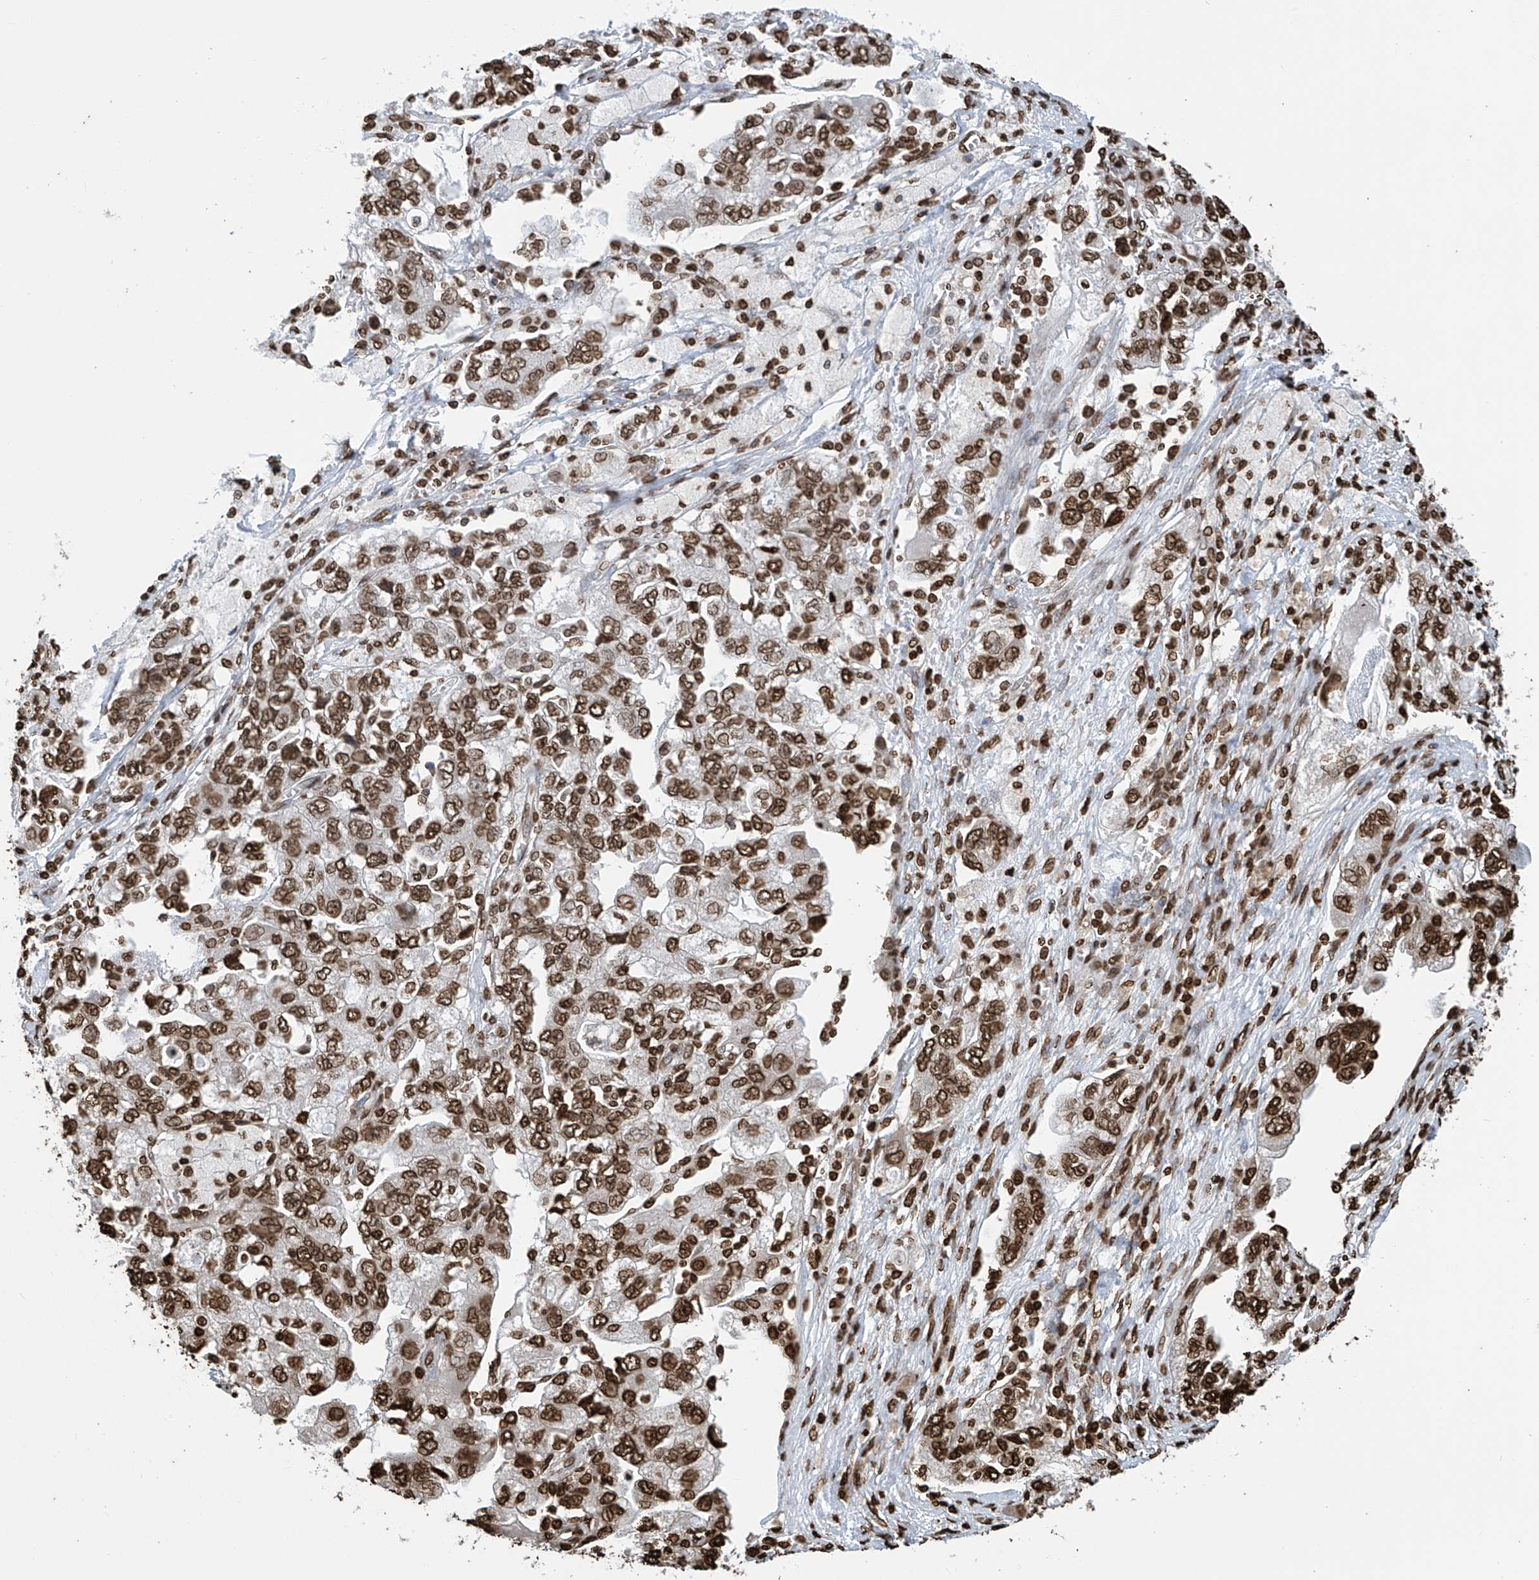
{"staining": {"intensity": "moderate", "quantity": ">75%", "location": "nuclear"}, "tissue": "ovarian cancer", "cell_type": "Tumor cells", "image_type": "cancer", "snomed": [{"axis": "morphology", "description": "Carcinoma, NOS"}, {"axis": "morphology", "description": "Cystadenocarcinoma, serous, NOS"}, {"axis": "topography", "description": "Ovary"}], "caption": "Ovarian cancer tissue exhibits moderate nuclear staining in approximately >75% of tumor cells, visualized by immunohistochemistry. (Stains: DAB in brown, nuclei in blue, Microscopy: brightfield microscopy at high magnification).", "gene": "DPPA2", "patient": {"sex": "female", "age": 69}}